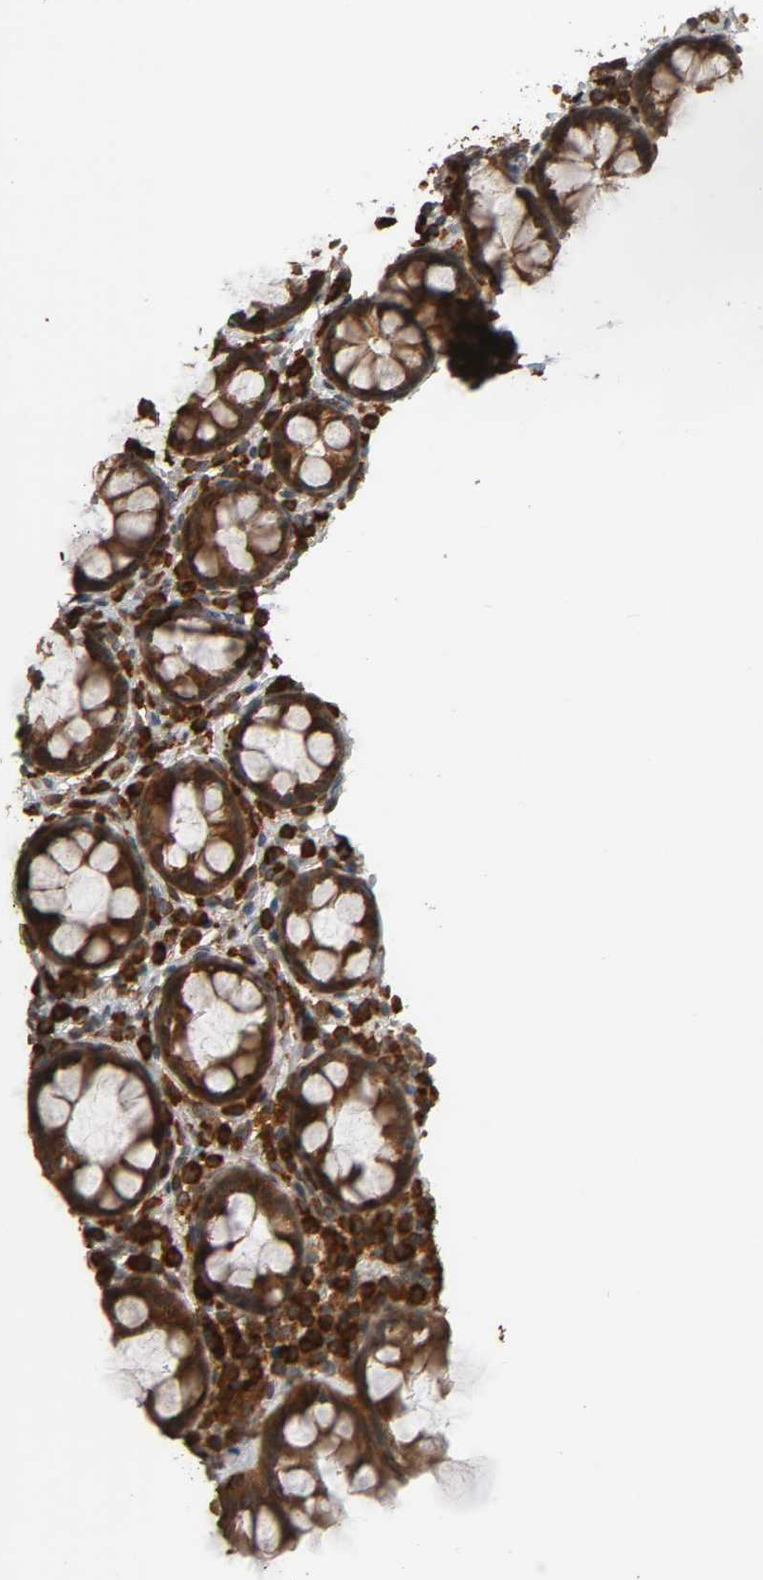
{"staining": {"intensity": "strong", "quantity": ">75%", "location": "cytoplasmic/membranous"}, "tissue": "rectum", "cell_type": "Glandular cells", "image_type": "normal", "snomed": [{"axis": "morphology", "description": "Normal tissue, NOS"}, {"axis": "topography", "description": "Rectum"}], "caption": "Immunohistochemistry photomicrograph of unremarkable rectum stained for a protein (brown), which reveals high levels of strong cytoplasmic/membranous staining in approximately >75% of glandular cells.", "gene": "MAP3K8", "patient": {"sex": "male", "age": 92}}